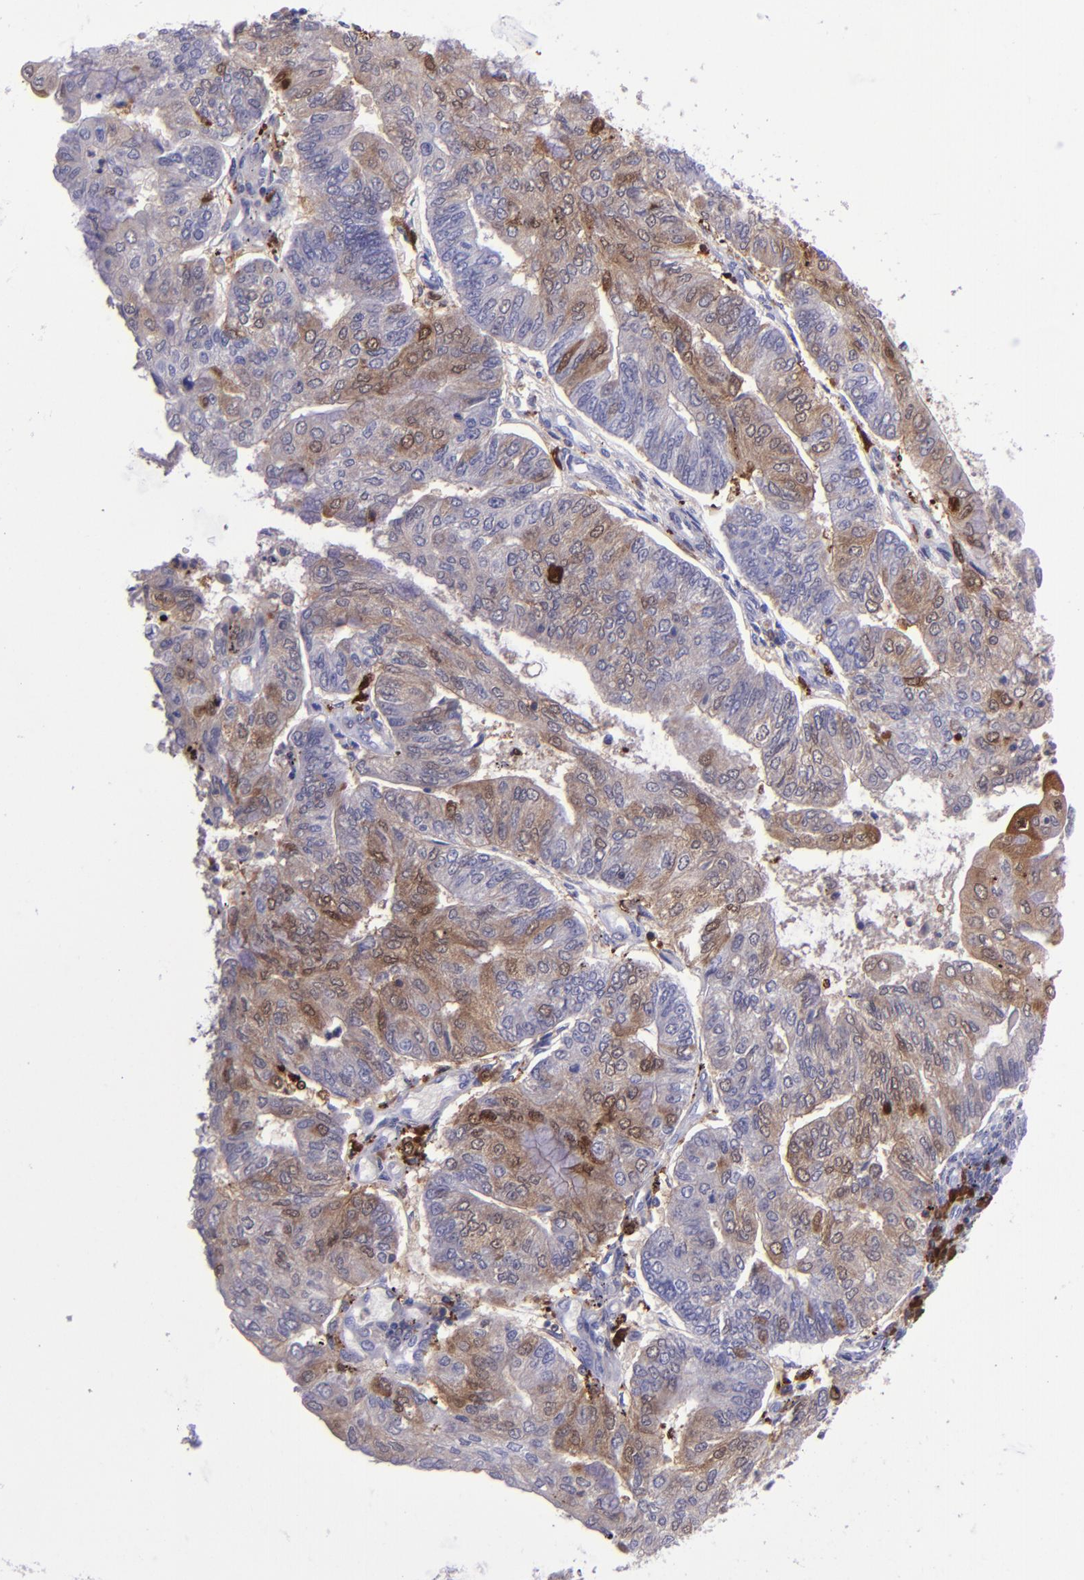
{"staining": {"intensity": "moderate", "quantity": ">75%", "location": "cytoplasmic/membranous"}, "tissue": "endometrial cancer", "cell_type": "Tumor cells", "image_type": "cancer", "snomed": [{"axis": "morphology", "description": "Adenocarcinoma, NOS"}, {"axis": "topography", "description": "Endometrium"}], "caption": "Immunohistochemical staining of human endometrial adenocarcinoma demonstrates medium levels of moderate cytoplasmic/membranous protein positivity in about >75% of tumor cells. (IHC, brightfield microscopy, high magnification).", "gene": "TYMP", "patient": {"sex": "female", "age": 59}}